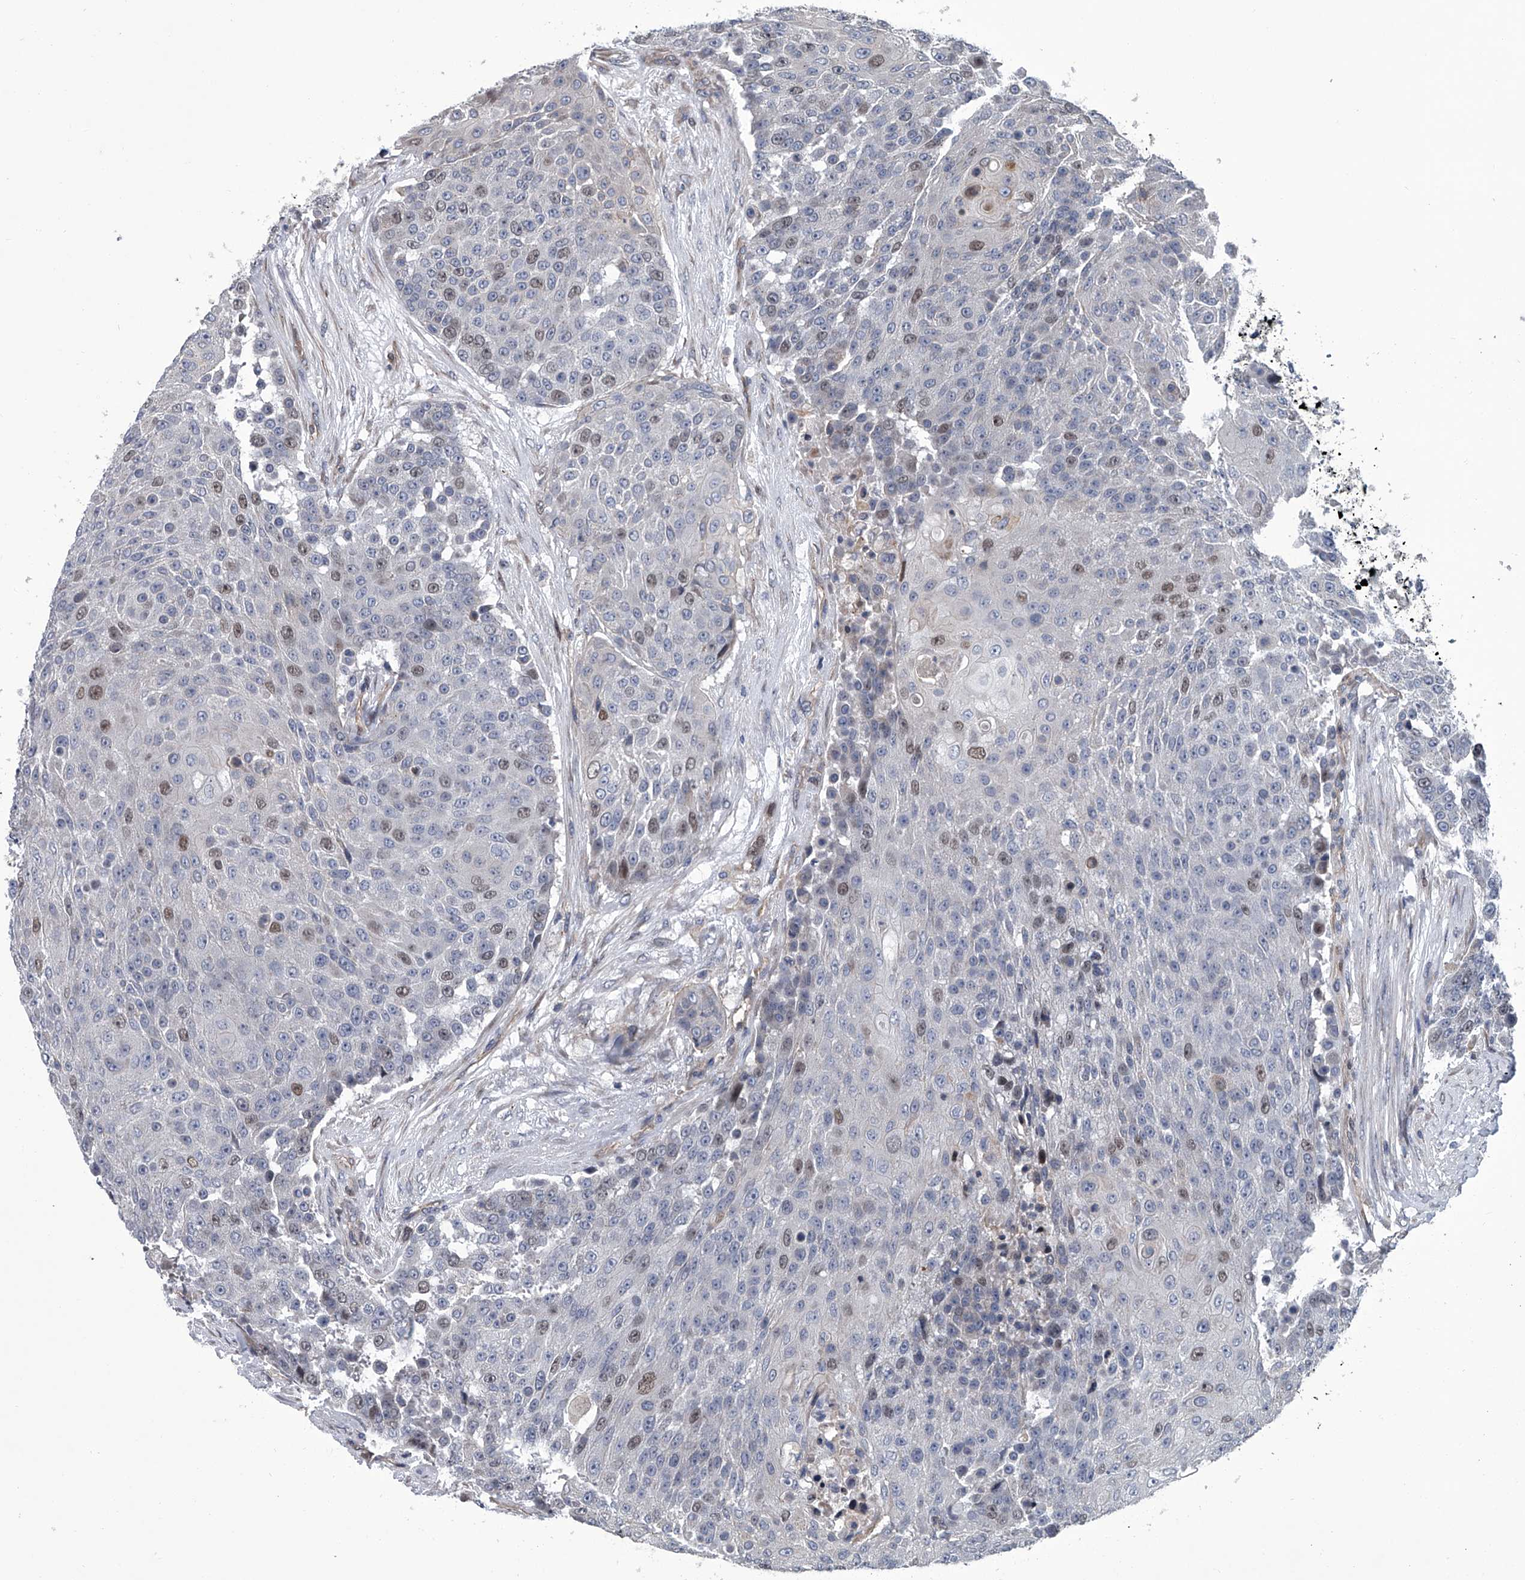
{"staining": {"intensity": "moderate", "quantity": "<25%", "location": "nuclear"}, "tissue": "urothelial cancer", "cell_type": "Tumor cells", "image_type": "cancer", "snomed": [{"axis": "morphology", "description": "Urothelial carcinoma, High grade"}, {"axis": "topography", "description": "Urinary bladder"}], "caption": "Immunohistochemical staining of urothelial cancer displays low levels of moderate nuclear staining in about <25% of tumor cells.", "gene": "ABCG1", "patient": {"sex": "female", "age": 63}}